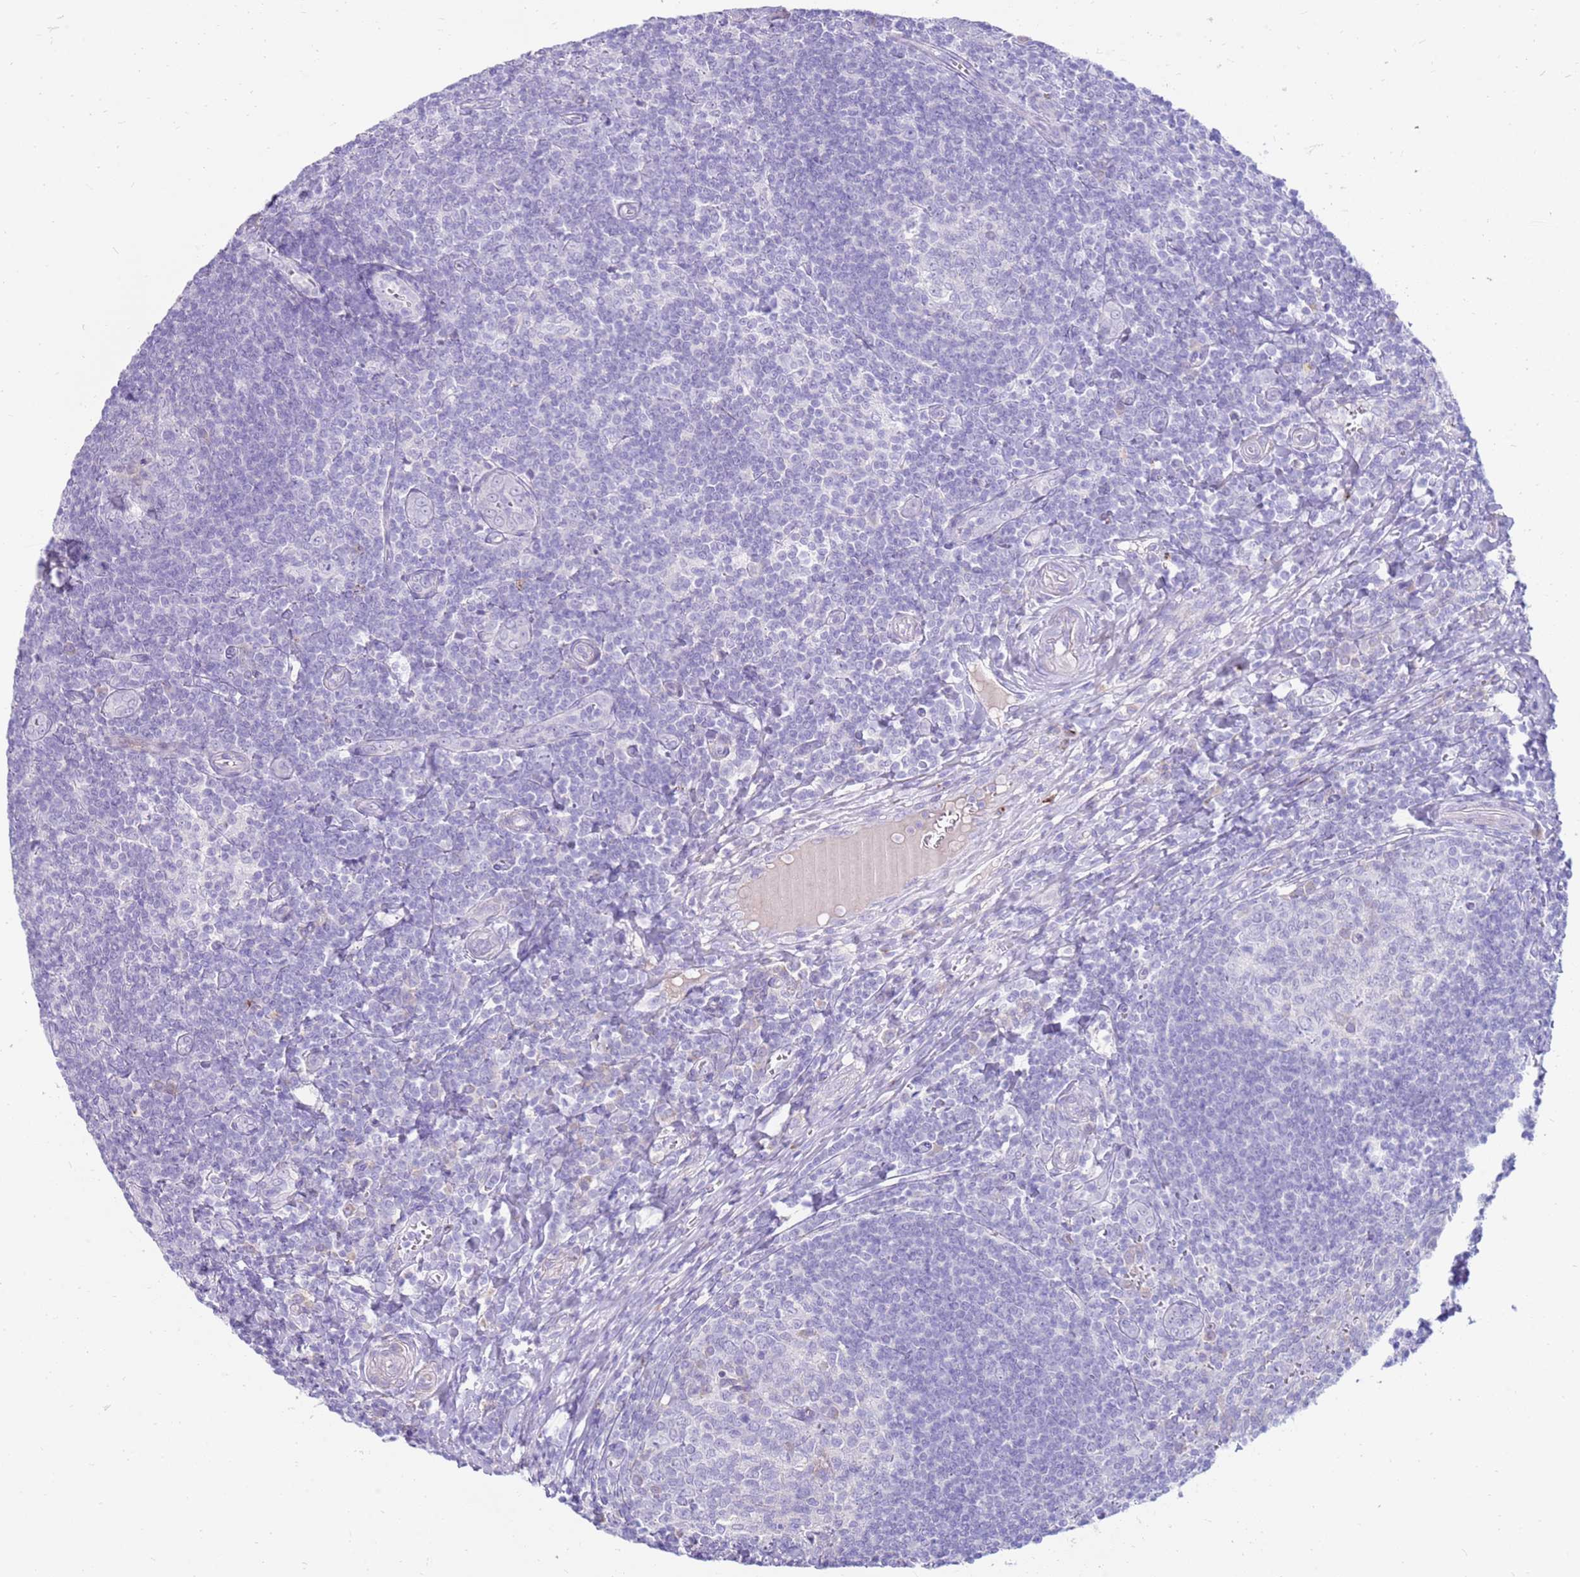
{"staining": {"intensity": "negative", "quantity": "none", "location": "none"}, "tissue": "tonsil", "cell_type": "Germinal center cells", "image_type": "normal", "snomed": [{"axis": "morphology", "description": "Normal tissue, NOS"}, {"axis": "topography", "description": "Tonsil"}], "caption": "IHC micrograph of unremarkable human tonsil stained for a protein (brown), which reveals no positivity in germinal center cells.", "gene": "EVPLL", "patient": {"sex": "male", "age": 27}}